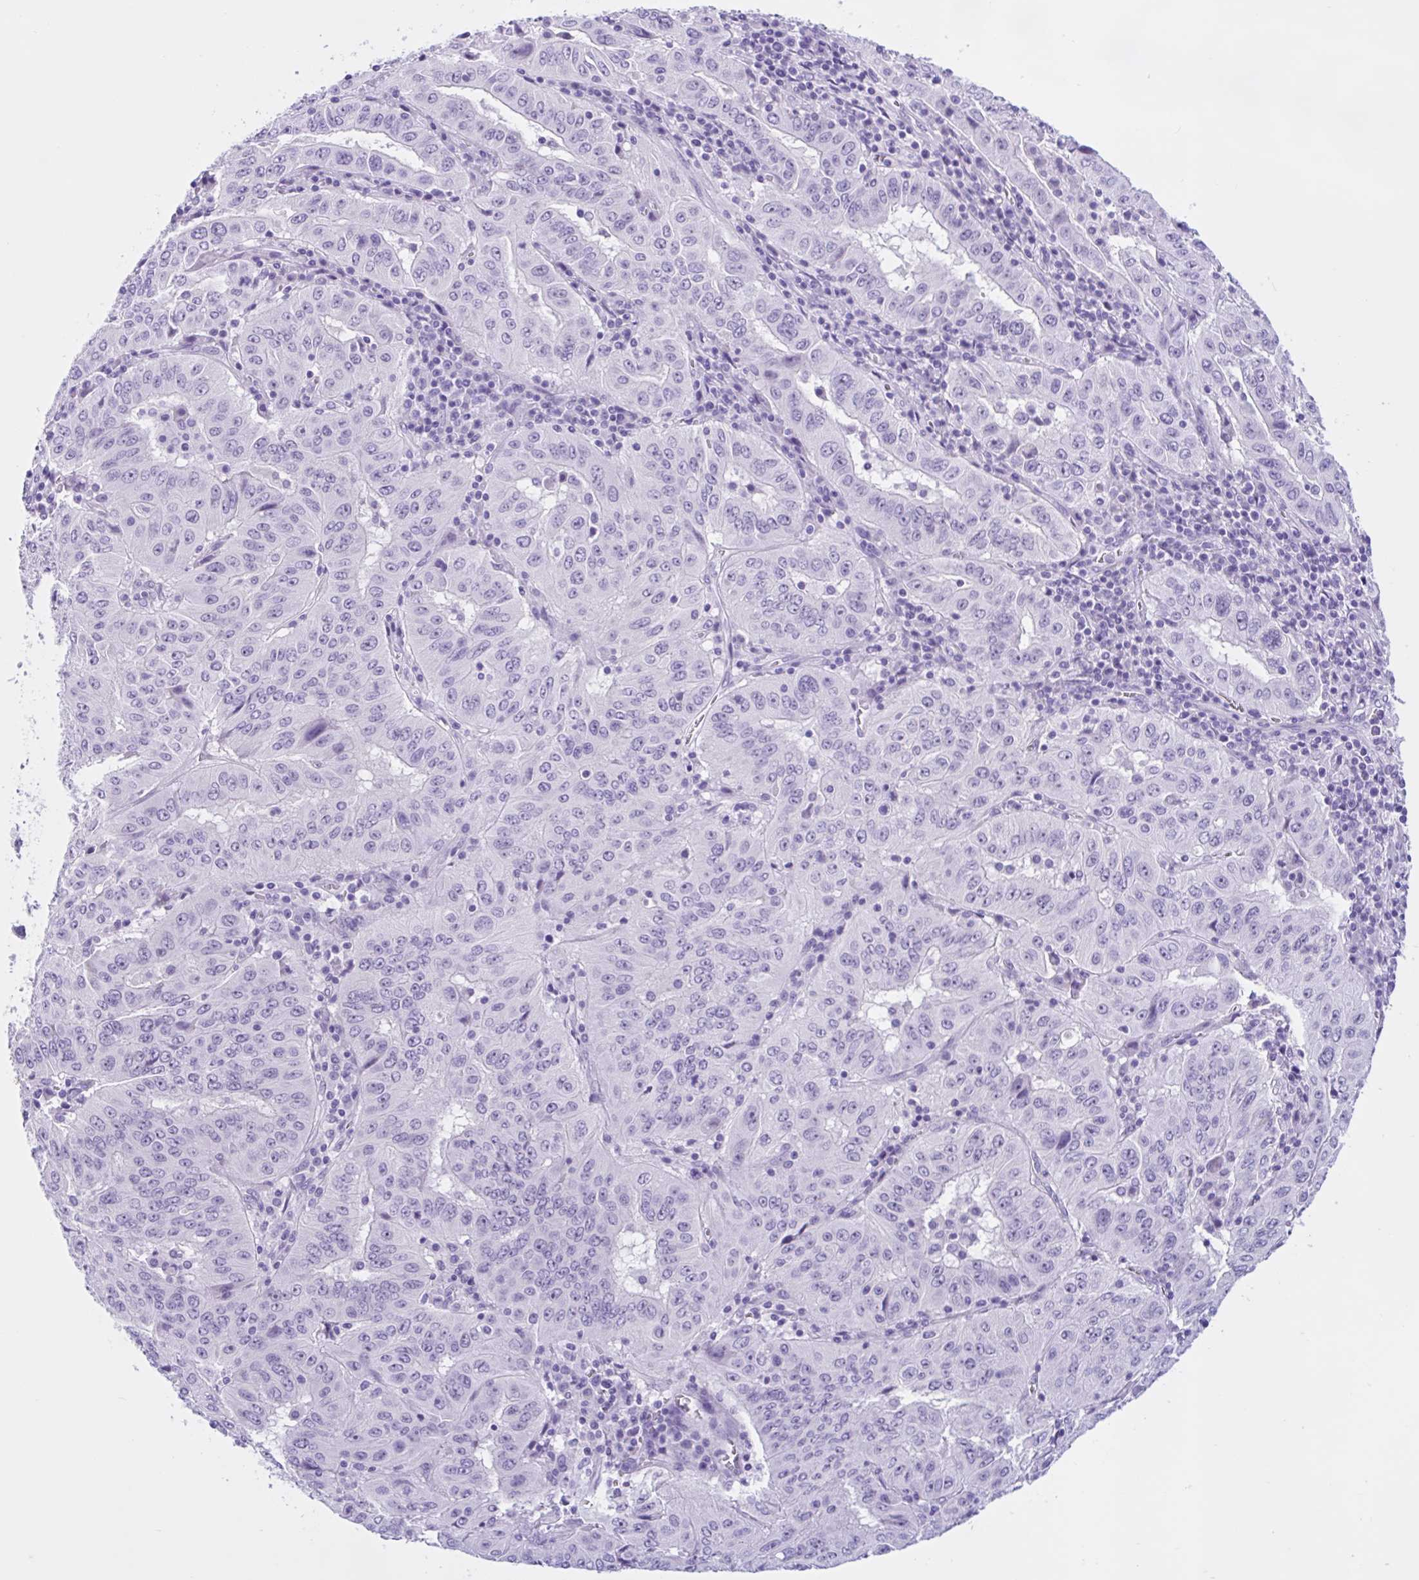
{"staining": {"intensity": "negative", "quantity": "none", "location": "none"}, "tissue": "pancreatic cancer", "cell_type": "Tumor cells", "image_type": "cancer", "snomed": [{"axis": "morphology", "description": "Adenocarcinoma, NOS"}, {"axis": "topography", "description": "Pancreas"}], "caption": "High power microscopy image of an immunohistochemistry (IHC) photomicrograph of pancreatic adenocarcinoma, revealing no significant expression in tumor cells.", "gene": "ZNF319", "patient": {"sex": "male", "age": 63}}